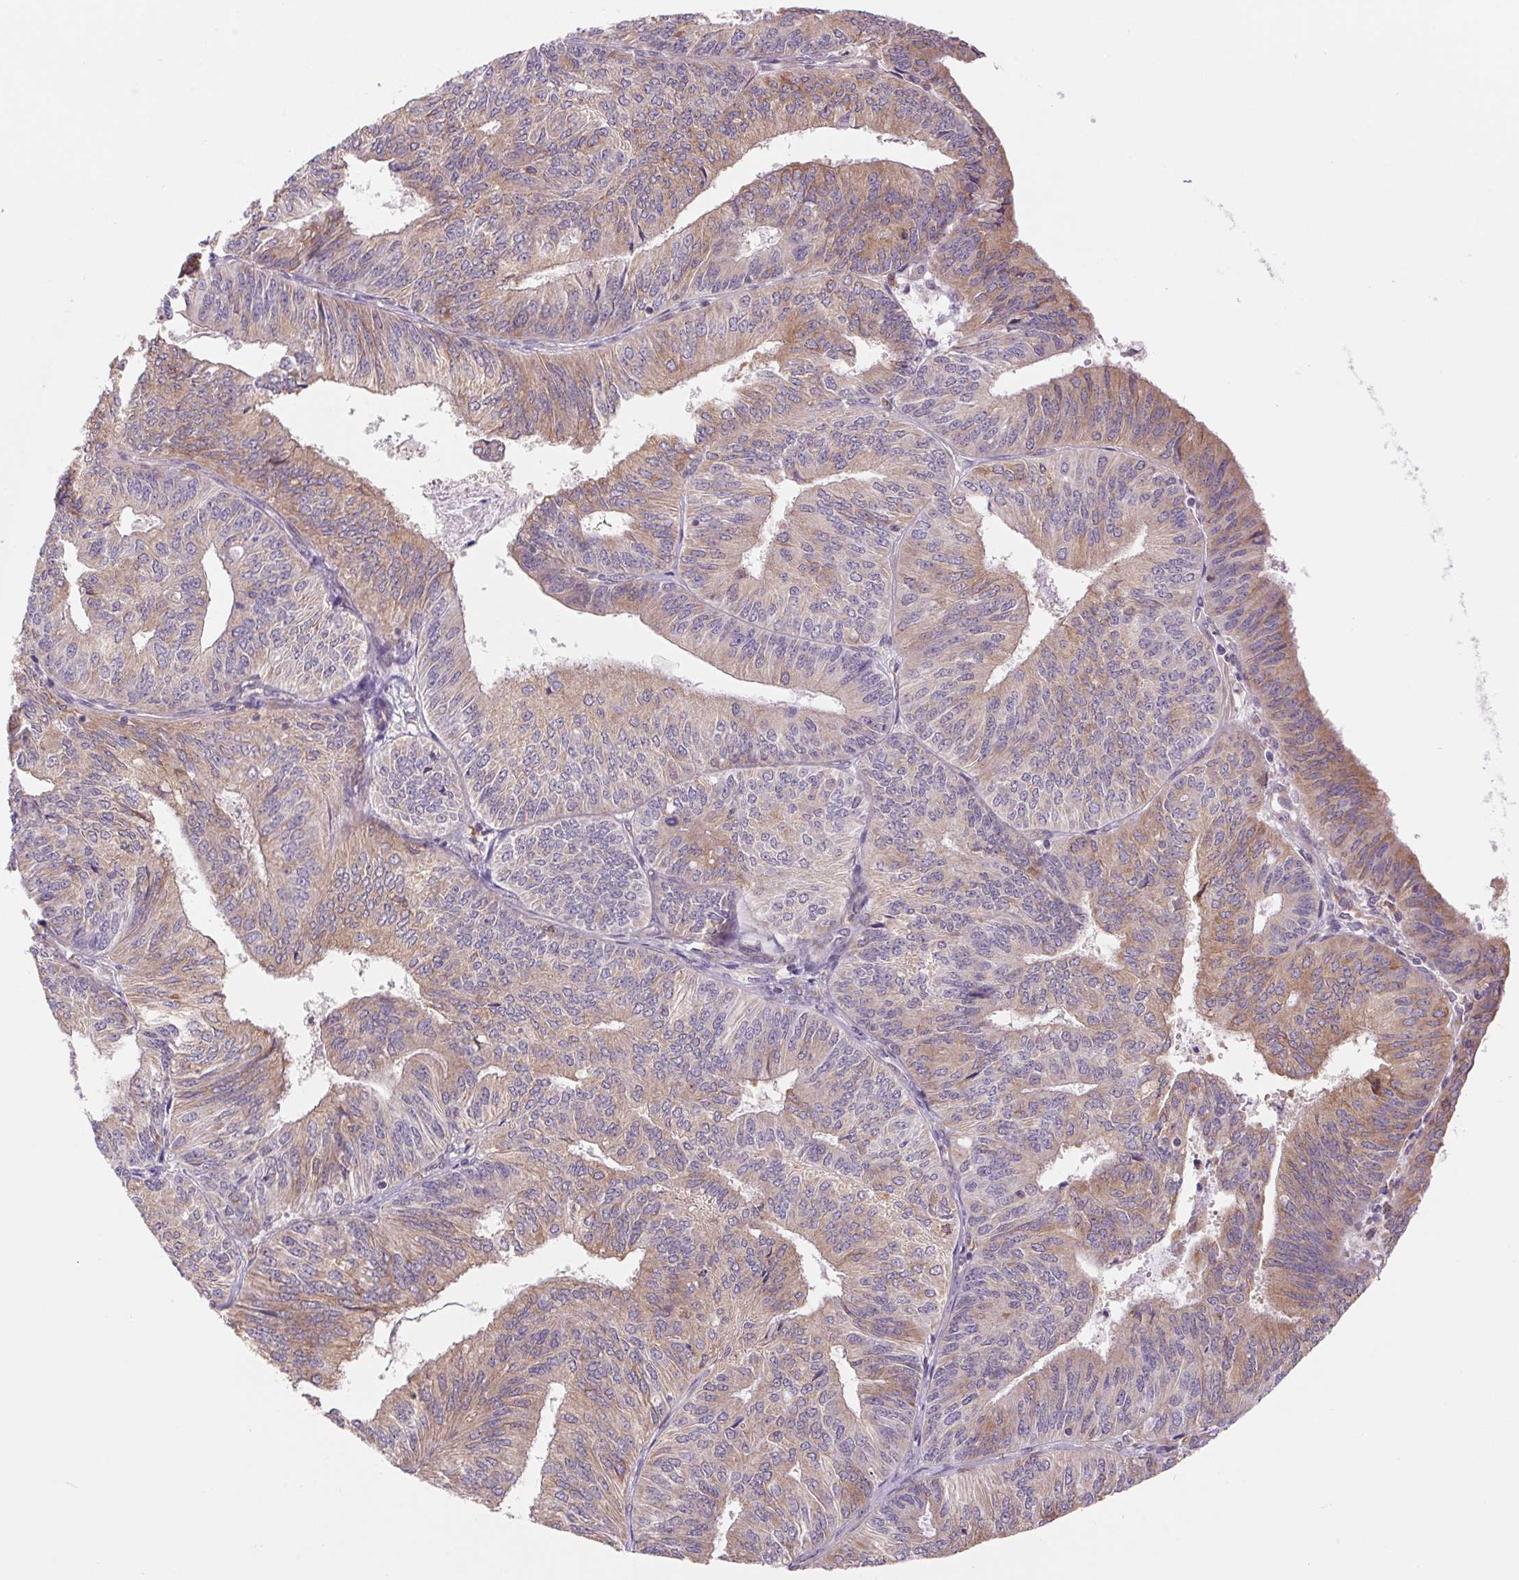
{"staining": {"intensity": "weak", "quantity": "25%-75%", "location": "cytoplasmic/membranous"}, "tissue": "endometrial cancer", "cell_type": "Tumor cells", "image_type": "cancer", "snomed": [{"axis": "morphology", "description": "Adenocarcinoma, NOS"}, {"axis": "topography", "description": "Endometrium"}], "caption": "There is low levels of weak cytoplasmic/membranous positivity in tumor cells of endometrial adenocarcinoma, as demonstrated by immunohistochemical staining (brown color).", "gene": "KLHL20", "patient": {"sex": "female", "age": 58}}